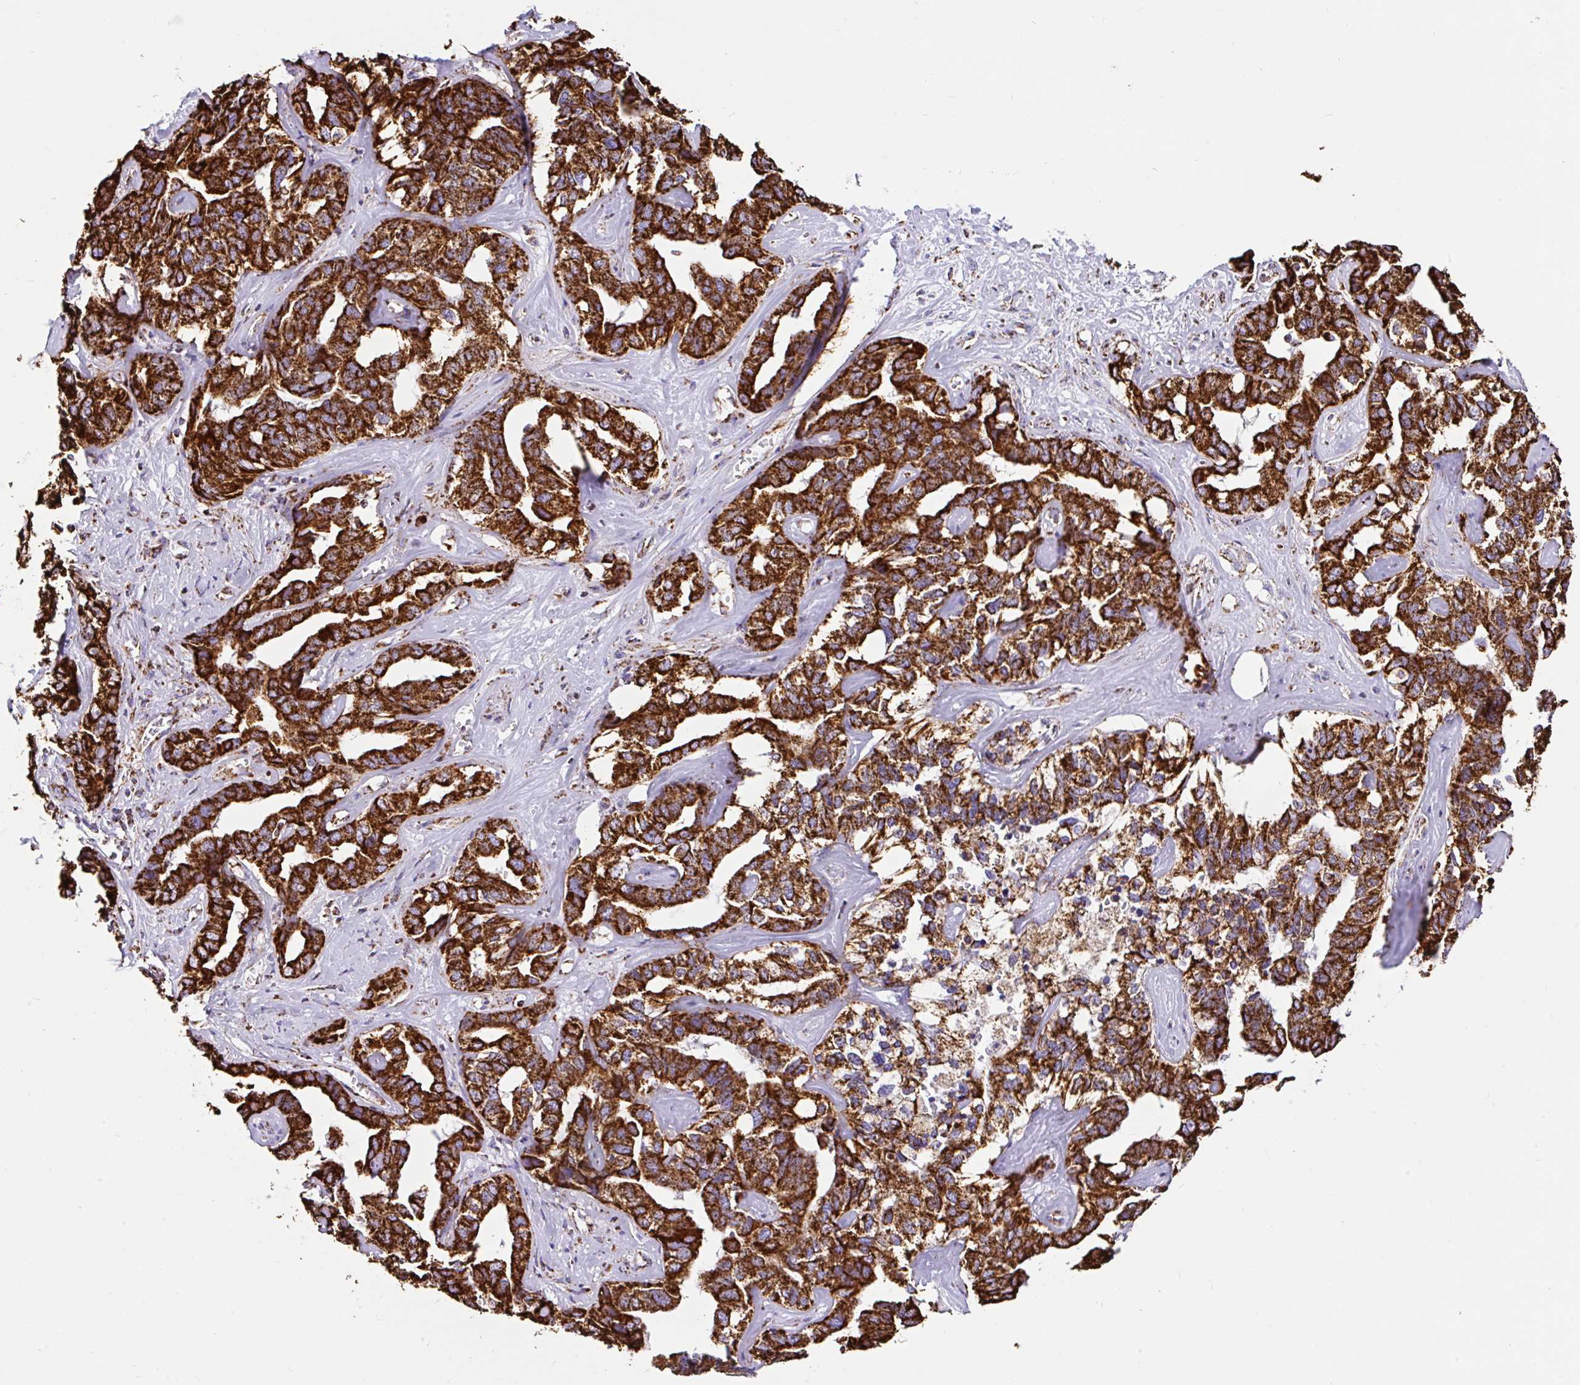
{"staining": {"intensity": "strong", "quantity": ">75%", "location": "cytoplasmic/membranous"}, "tissue": "liver cancer", "cell_type": "Tumor cells", "image_type": "cancer", "snomed": [{"axis": "morphology", "description": "Cholangiocarcinoma"}, {"axis": "topography", "description": "Liver"}], "caption": "Protein staining by immunohistochemistry (IHC) reveals strong cytoplasmic/membranous positivity in approximately >75% of tumor cells in liver cholangiocarcinoma.", "gene": "ANKRD33B", "patient": {"sex": "male", "age": 59}}